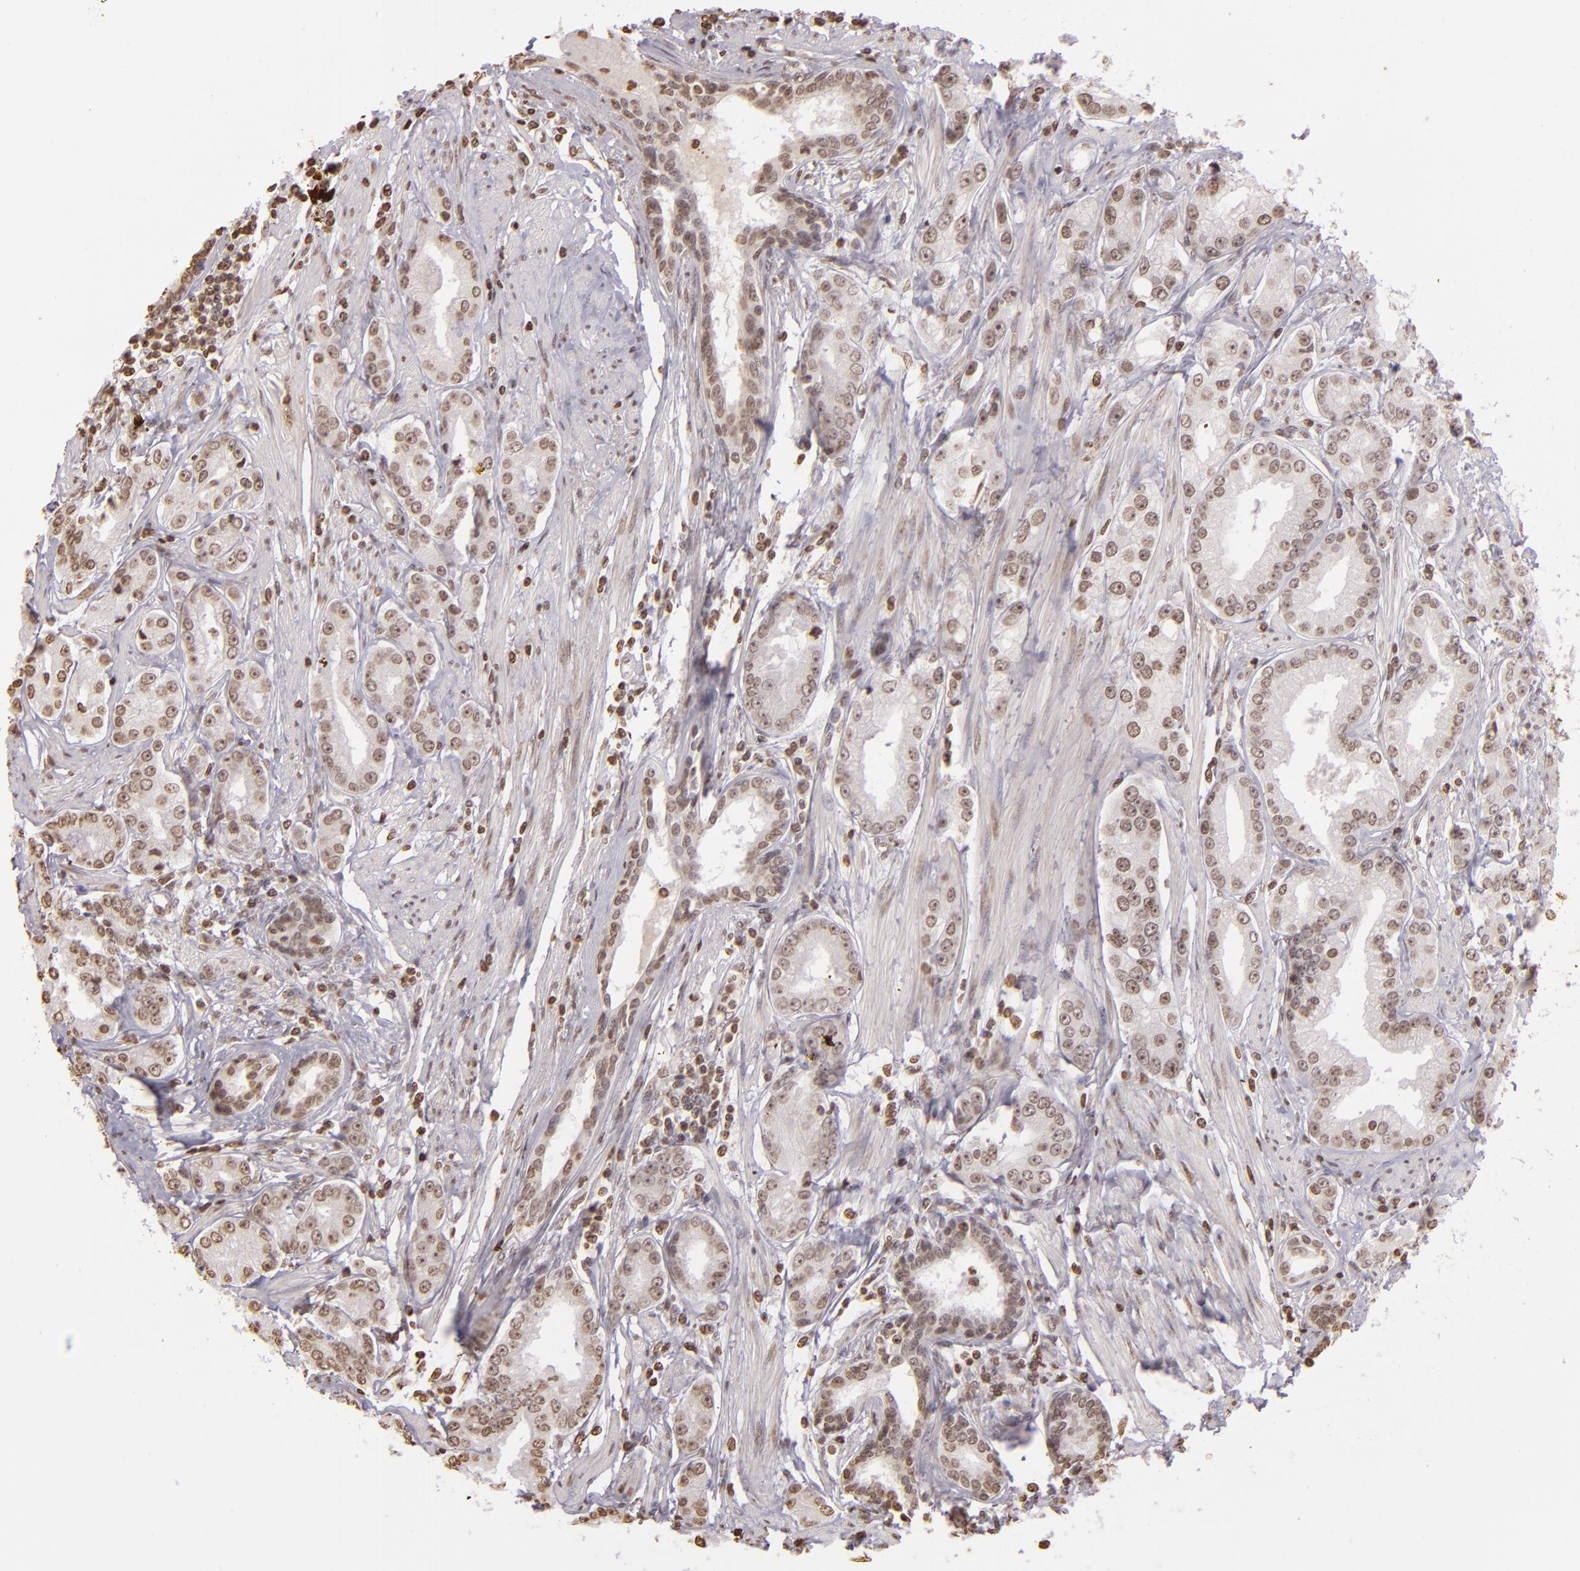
{"staining": {"intensity": "moderate", "quantity": ">75%", "location": "nuclear"}, "tissue": "prostate cancer", "cell_type": "Tumor cells", "image_type": "cancer", "snomed": [{"axis": "morphology", "description": "Adenocarcinoma, Medium grade"}, {"axis": "topography", "description": "Prostate"}], "caption": "Immunohistochemical staining of human prostate adenocarcinoma (medium-grade) displays moderate nuclear protein expression in about >75% of tumor cells.", "gene": "THRB", "patient": {"sex": "male", "age": 72}}